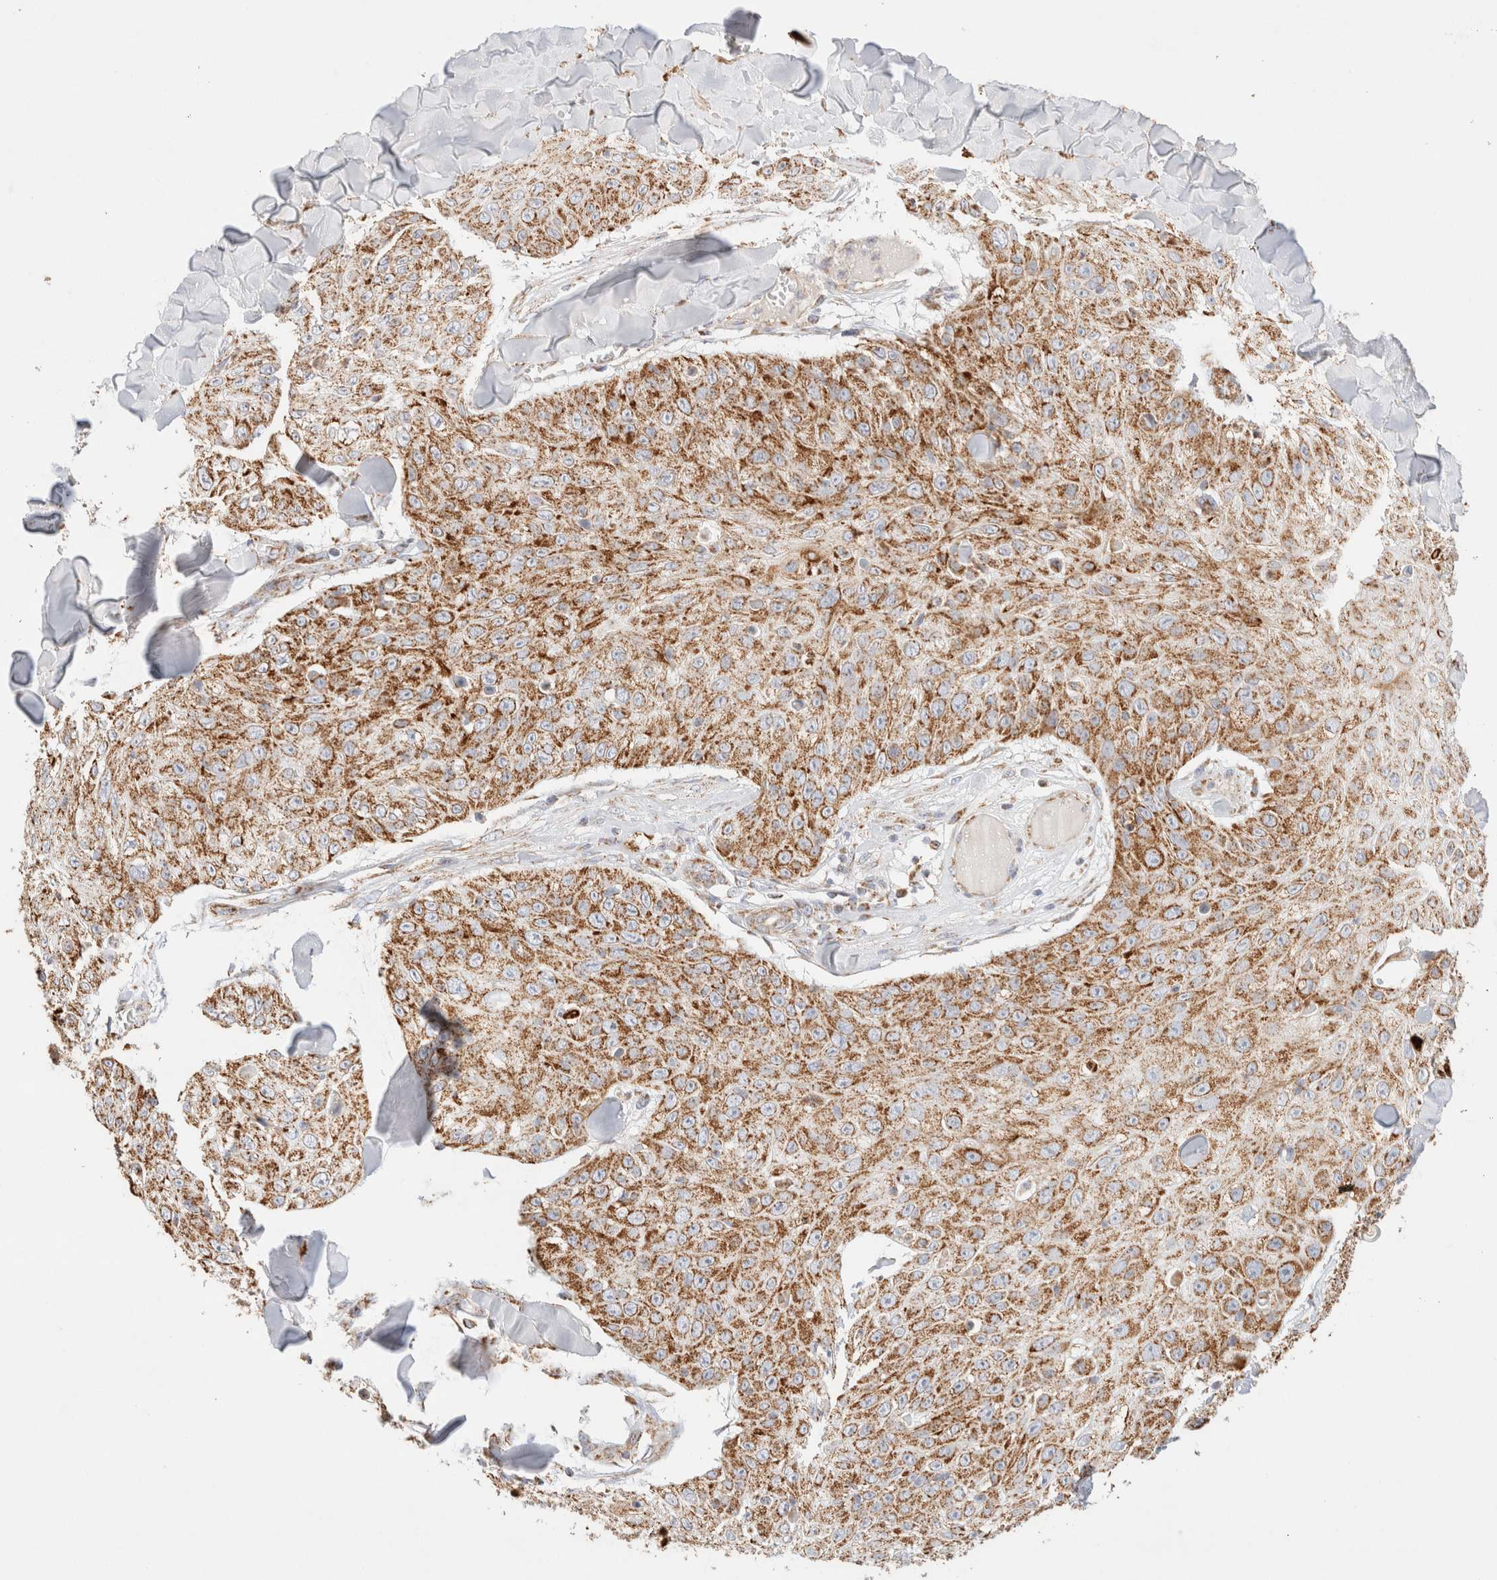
{"staining": {"intensity": "moderate", "quantity": ">75%", "location": "cytoplasmic/membranous"}, "tissue": "skin cancer", "cell_type": "Tumor cells", "image_type": "cancer", "snomed": [{"axis": "morphology", "description": "Squamous cell carcinoma, NOS"}, {"axis": "topography", "description": "Skin"}], "caption": "Protein expression analysis of human skin squamous cell carcinoma reveals moderate cytoplasmic/membranous expression in about >75% of tumor cells. The protein of interest is stained brown, and the nuclei are stained in blue (DAB (3,3'-diaminobenzidine) IHC with brightfield microscopy, high magnification).", "gene": "PHB2", "patient": {"sex": "male", "age": 86}}